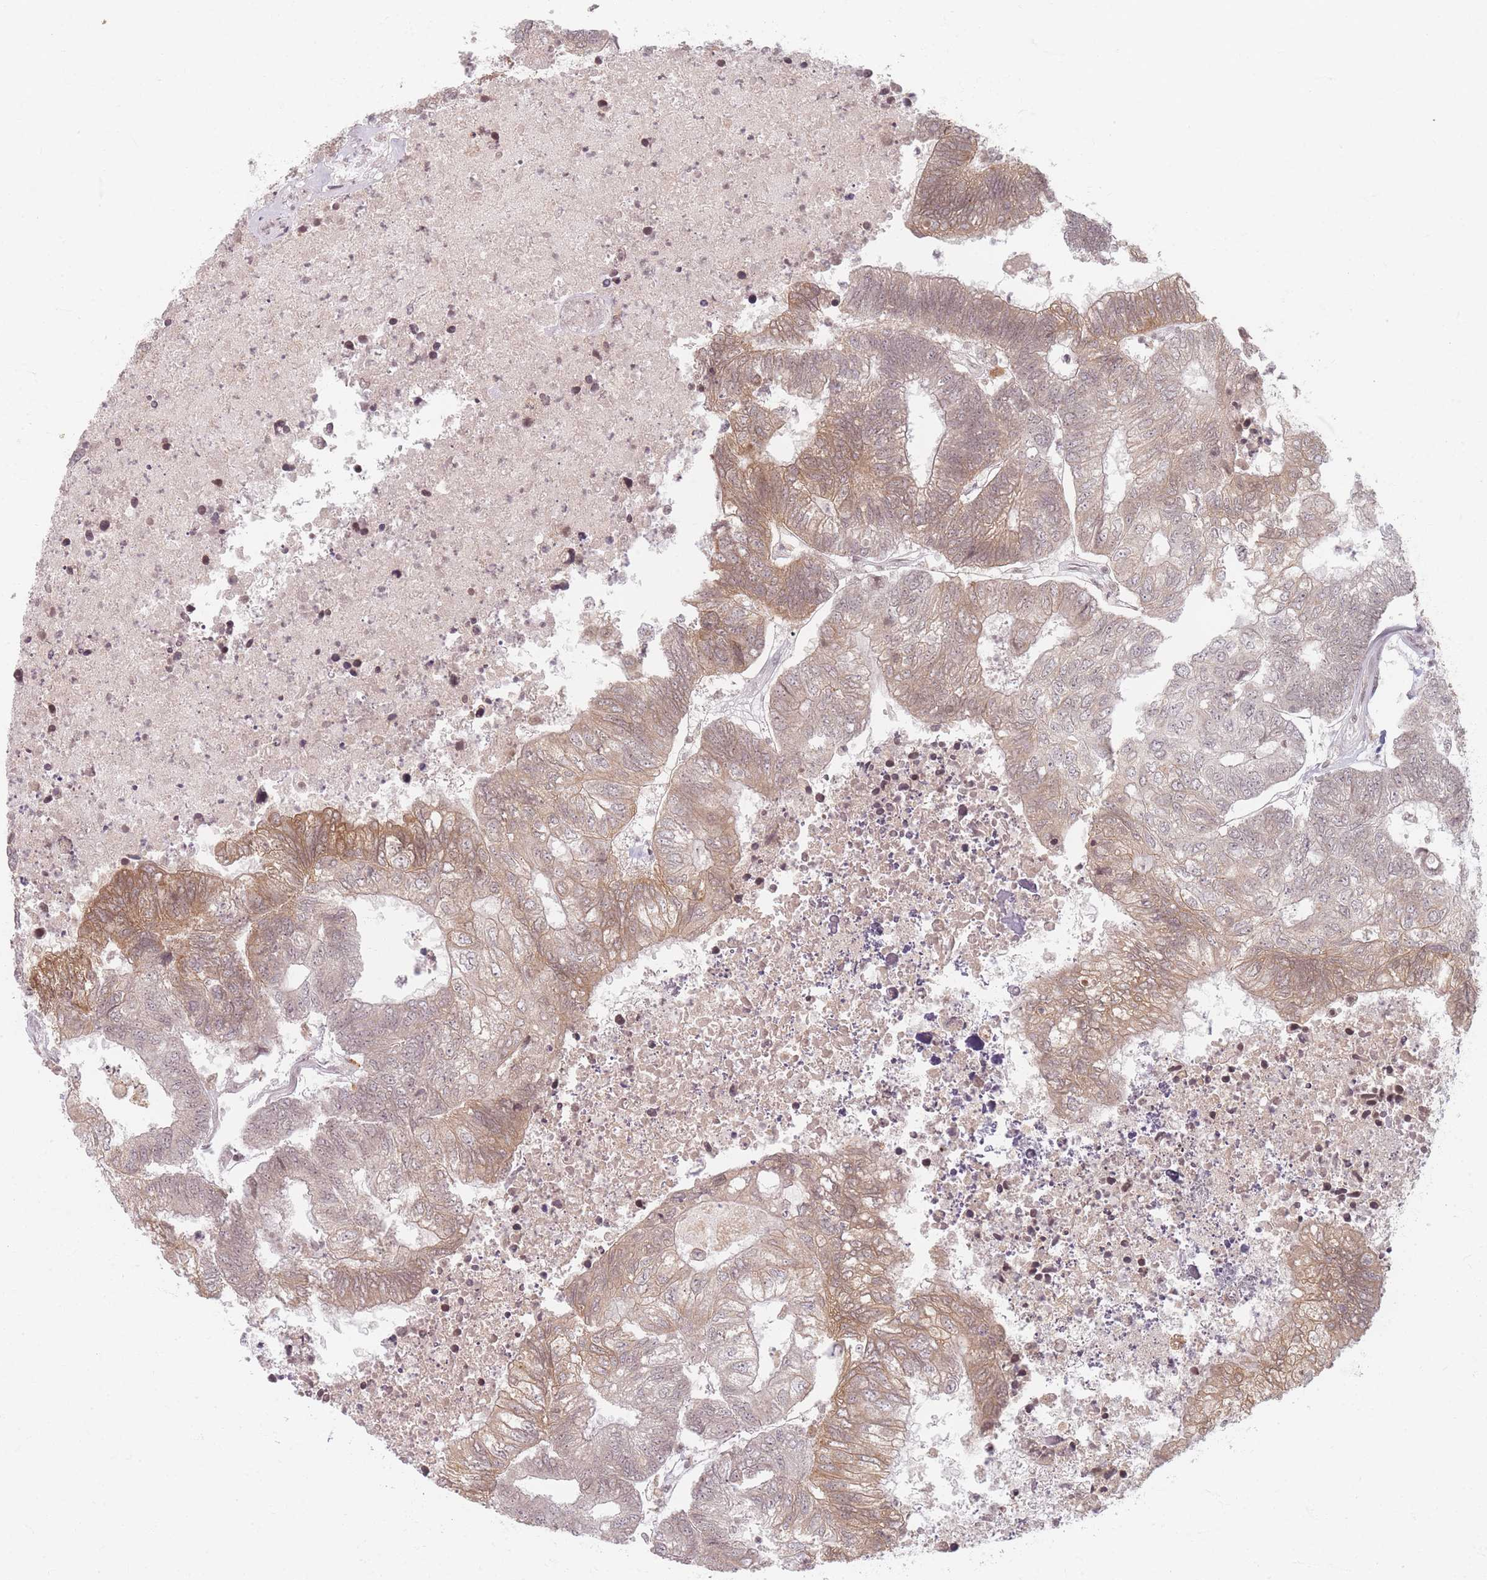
{"staining": {"intensity": "moderate", "quantity": "25%-75%", "location": "cytoplasmic/membranous,nuclear"}, "tissue": "colorectal cancer", "cell_type": "Tumor cells", "image_type": "cancer", "snomed": [{"axis": "morphology", "description": "Adenocarcinoma, NOS"}, {"axis": "topography", "description": "Colon"}], "caption": "Protein positivity by immunohistochemistry (IHC) shows moderate cytoplasmic/membranous and nuclear positivity in approximately 25%-75% of tumor cells in colorectal cancer (adenocarcinoma). Using DAB (brown) and hematoxylin (blue) stains, captured at high magnification using brightfield microscopy.", "gene": "SPATA45", "patient": {"sex": "female", "age": 48}}